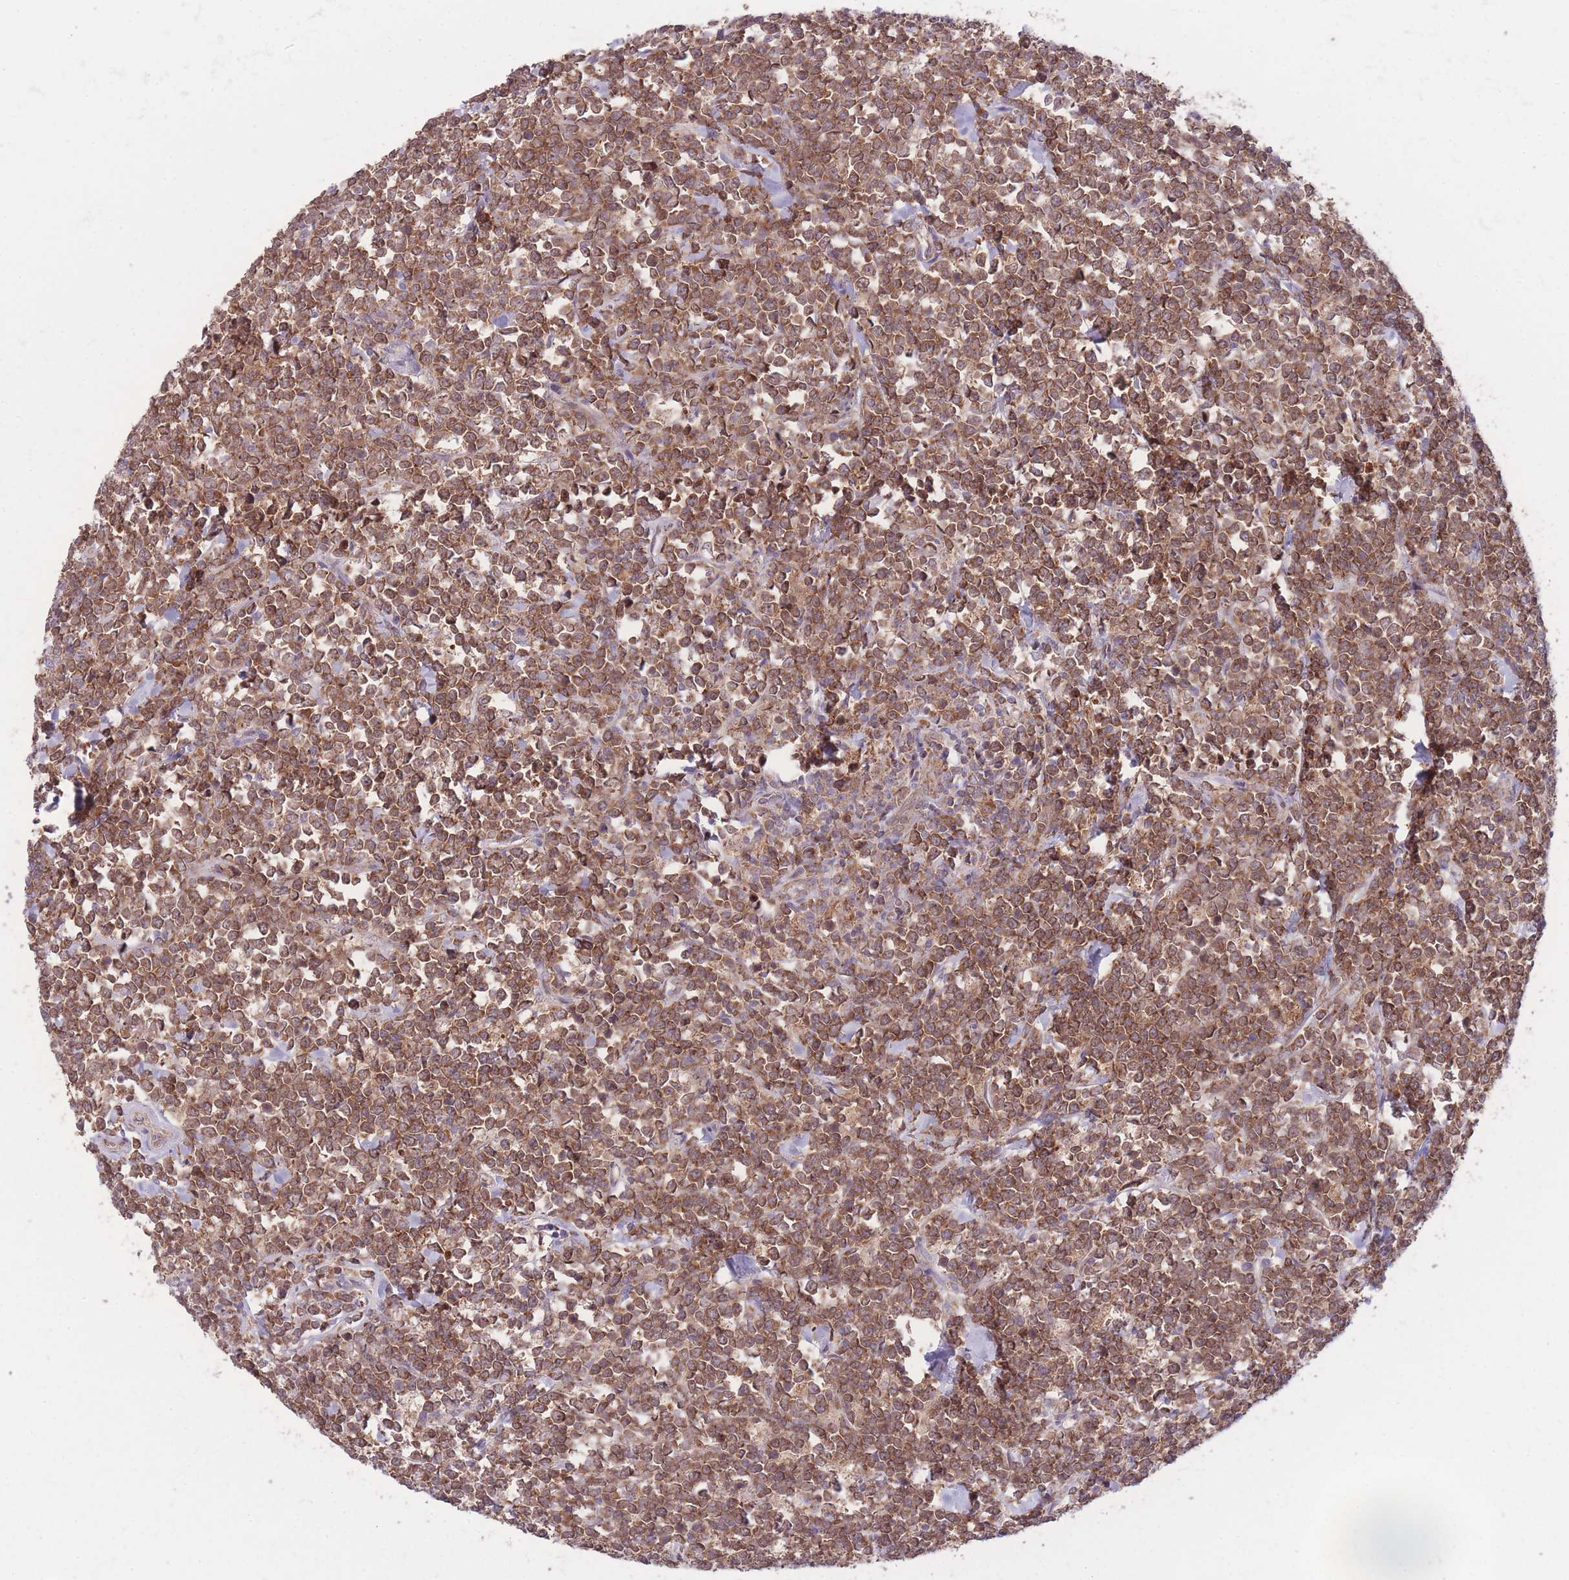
{"staining": {"intensity": "moderate", "quantity": ">75%", "location": "cytoplasmic/membranous"}, "tissue": "lymphoma", "cell_type": "Tumor cells", "image_type": "cancer", "snomed": [{"axis": "morphology", "description": "Malignant lymphoma, non-Hodgkin's type, High grade"}, {"axis": "topography", "description": "Small intestine"}, {"axis": "topography", "description": "Colon"}], "caption": "Immunohistochemistry (IHC) histopathology image of human high-grade malignant lymphoma, non-Hodgkin's type stained for a protein (brown), which exhibits medium levels of moderate cytoplasmic/membranous staining in approximately >75% of tumor cells.", "gene": "CCT6B", "patient": {"sex": "male", "age": 8}}